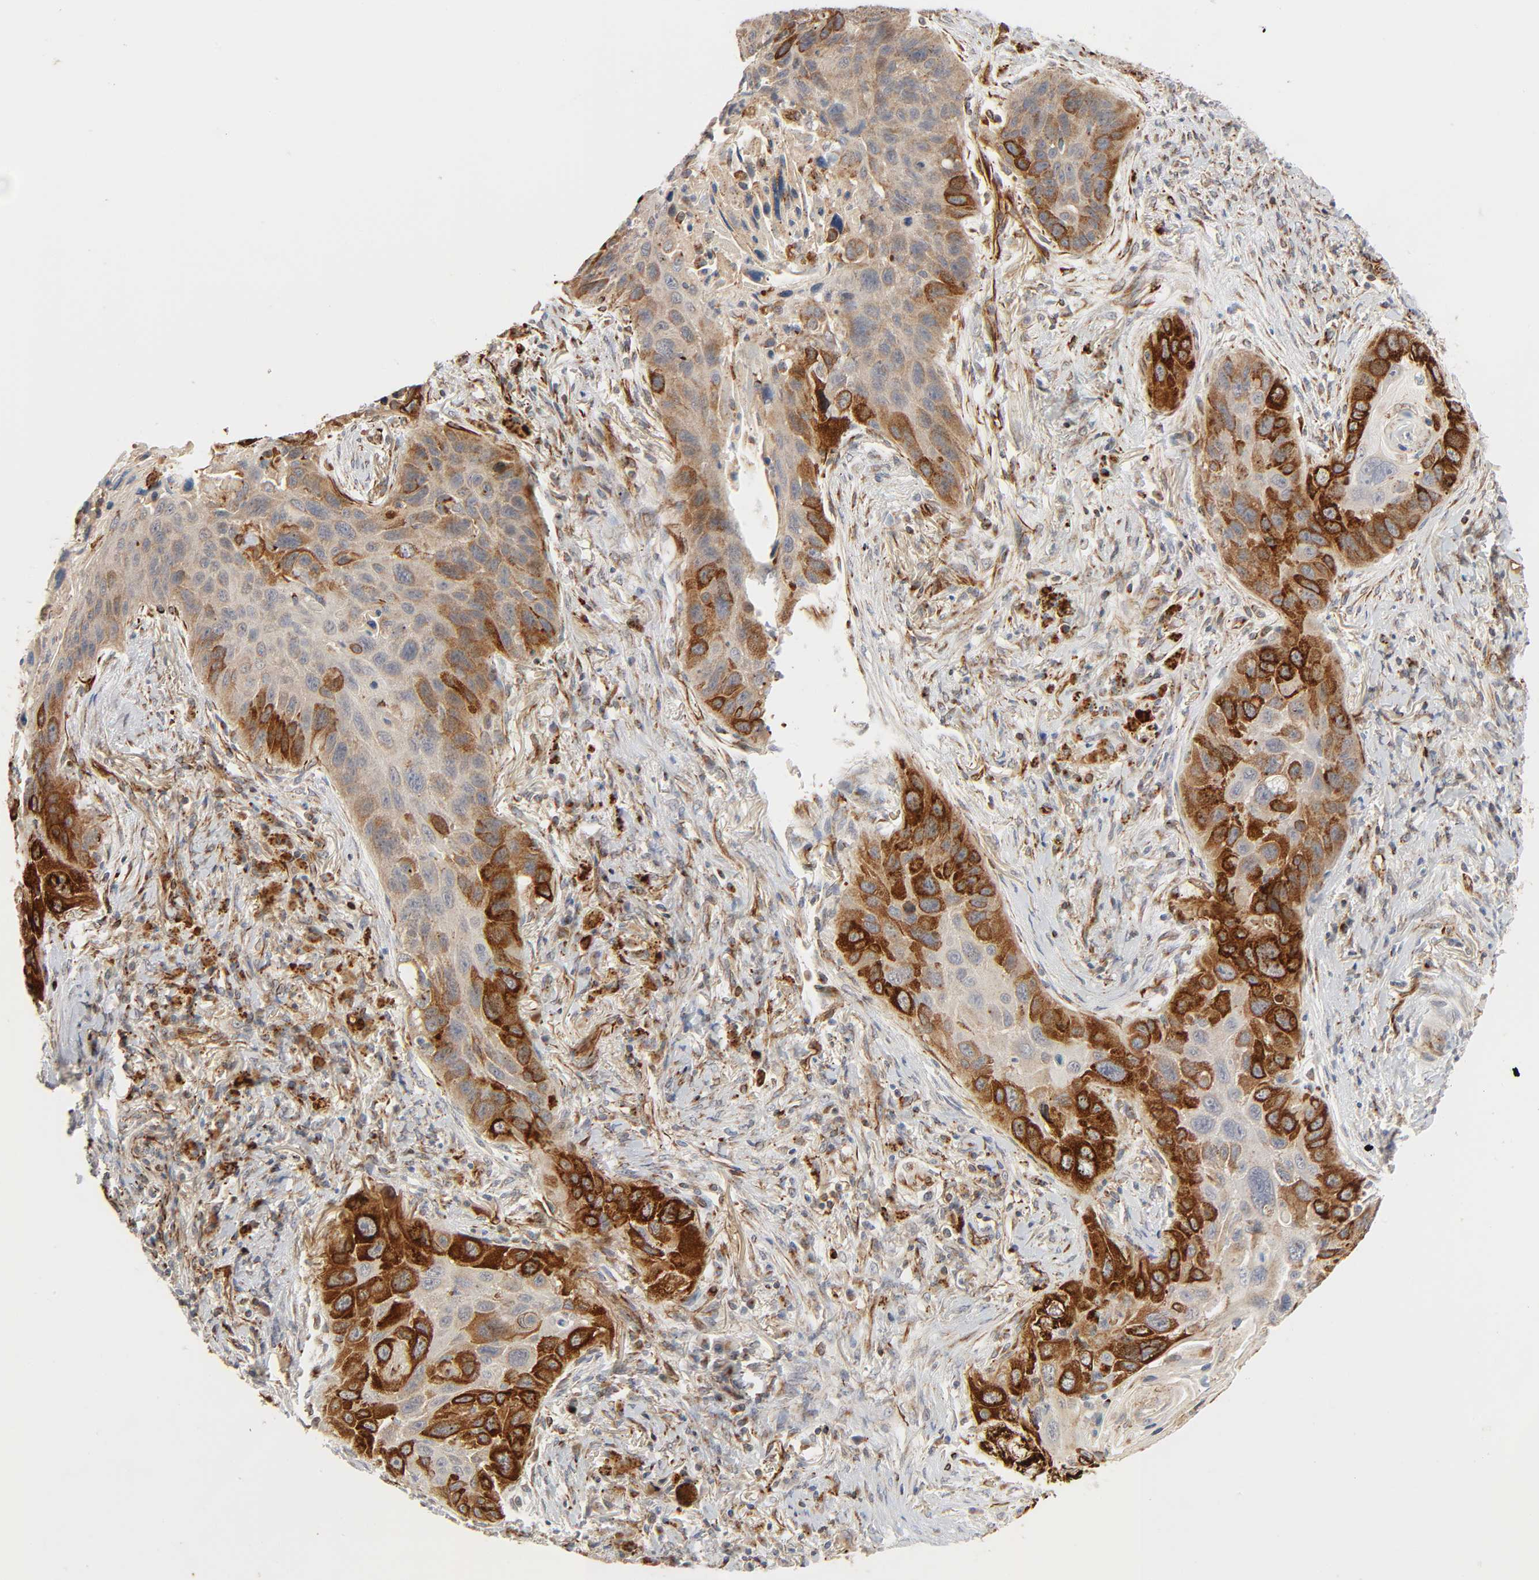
{"staining": {"intensity": "strong", "quantity": ">75%", "location": "cytoplasmic/membranous"}, "tissue": "lung cancer", "cell_type": "Tumor cells", "image_type": "cancer", "snomed": [{"axis": "morphology", "description": "Squamous cell carcinoma, NOS"}, {"axis": "topography", "description": "Lung"}], "caption": "DAB immunohistochemical staining of lung squamous cell carcinoma displays strong cytoplasmic/membranous protein expression in approximately >75% of tumor cells. (brown staining indicates protein expression, while blue staining denotes nuclei).", "gene": "REEP6", "patient": {"sex": "female", "age": 67}}